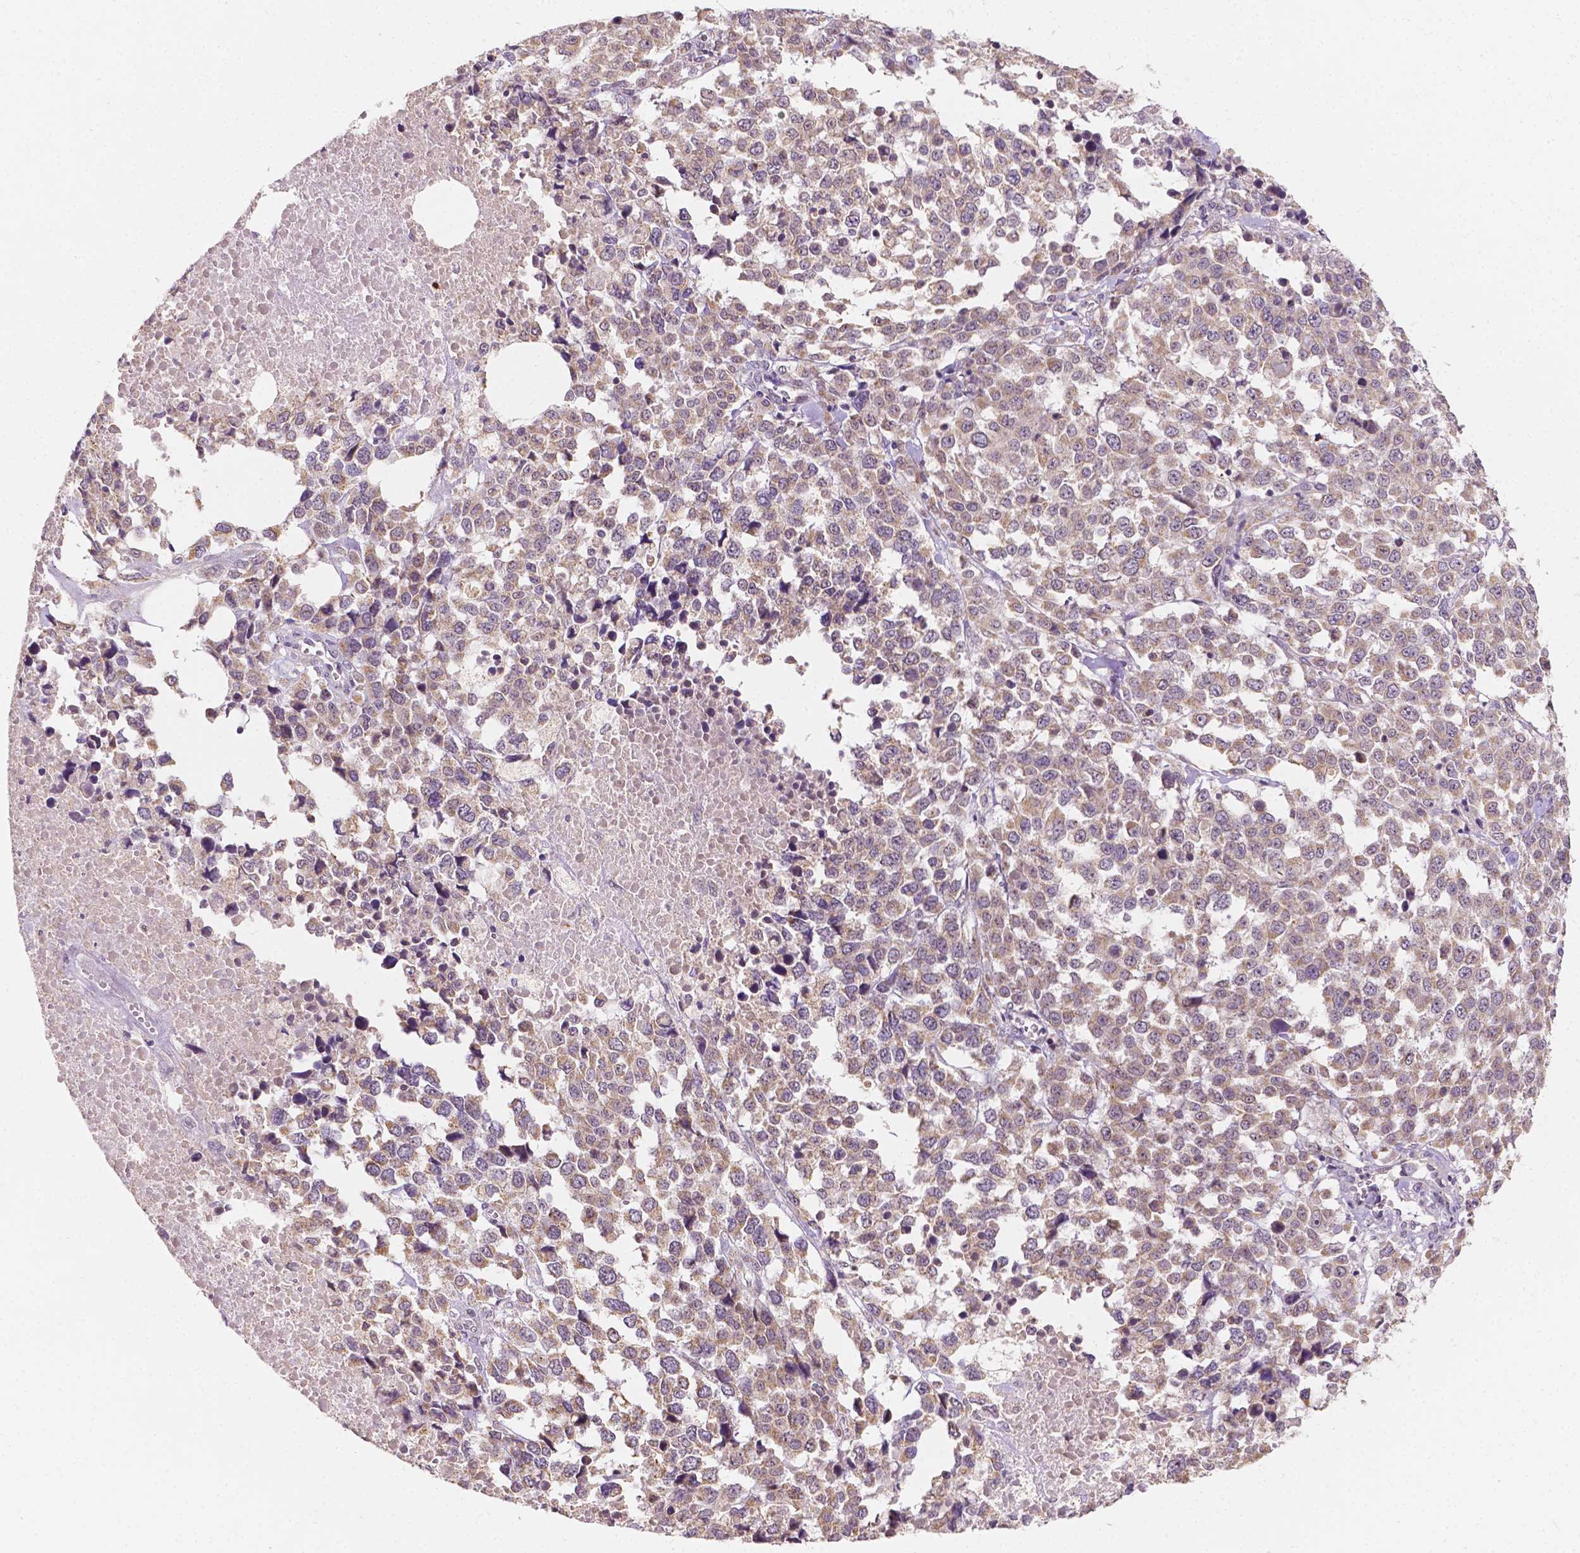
{"staining": {"intensity": "weak", "quantity": ">75%", "location": "cytoplasmic/membranous"}, "tissue": "melanoma", "cell_type": "Tumor cells", "image_type": "cancer", "snomed": [{"axis": "morphology", "description": "Malignant melanoma, Metastatic site"}, {"axis": "topography", "description": "Skin"}], "caption": "Immunohistochemistry (IHC) photomicrograph of neoplastic tissue: human malignant melanoma (metastatic site) stained using immunohistochemistry demonstrates low levels of weak protein expression localized specifically in the cytoplasmic/membranous of tumor cells, appearing as a cytoplasmic/membranous brown color.", "gene": "SIRT2", "patient": {"sex": "male", "age": 84}}